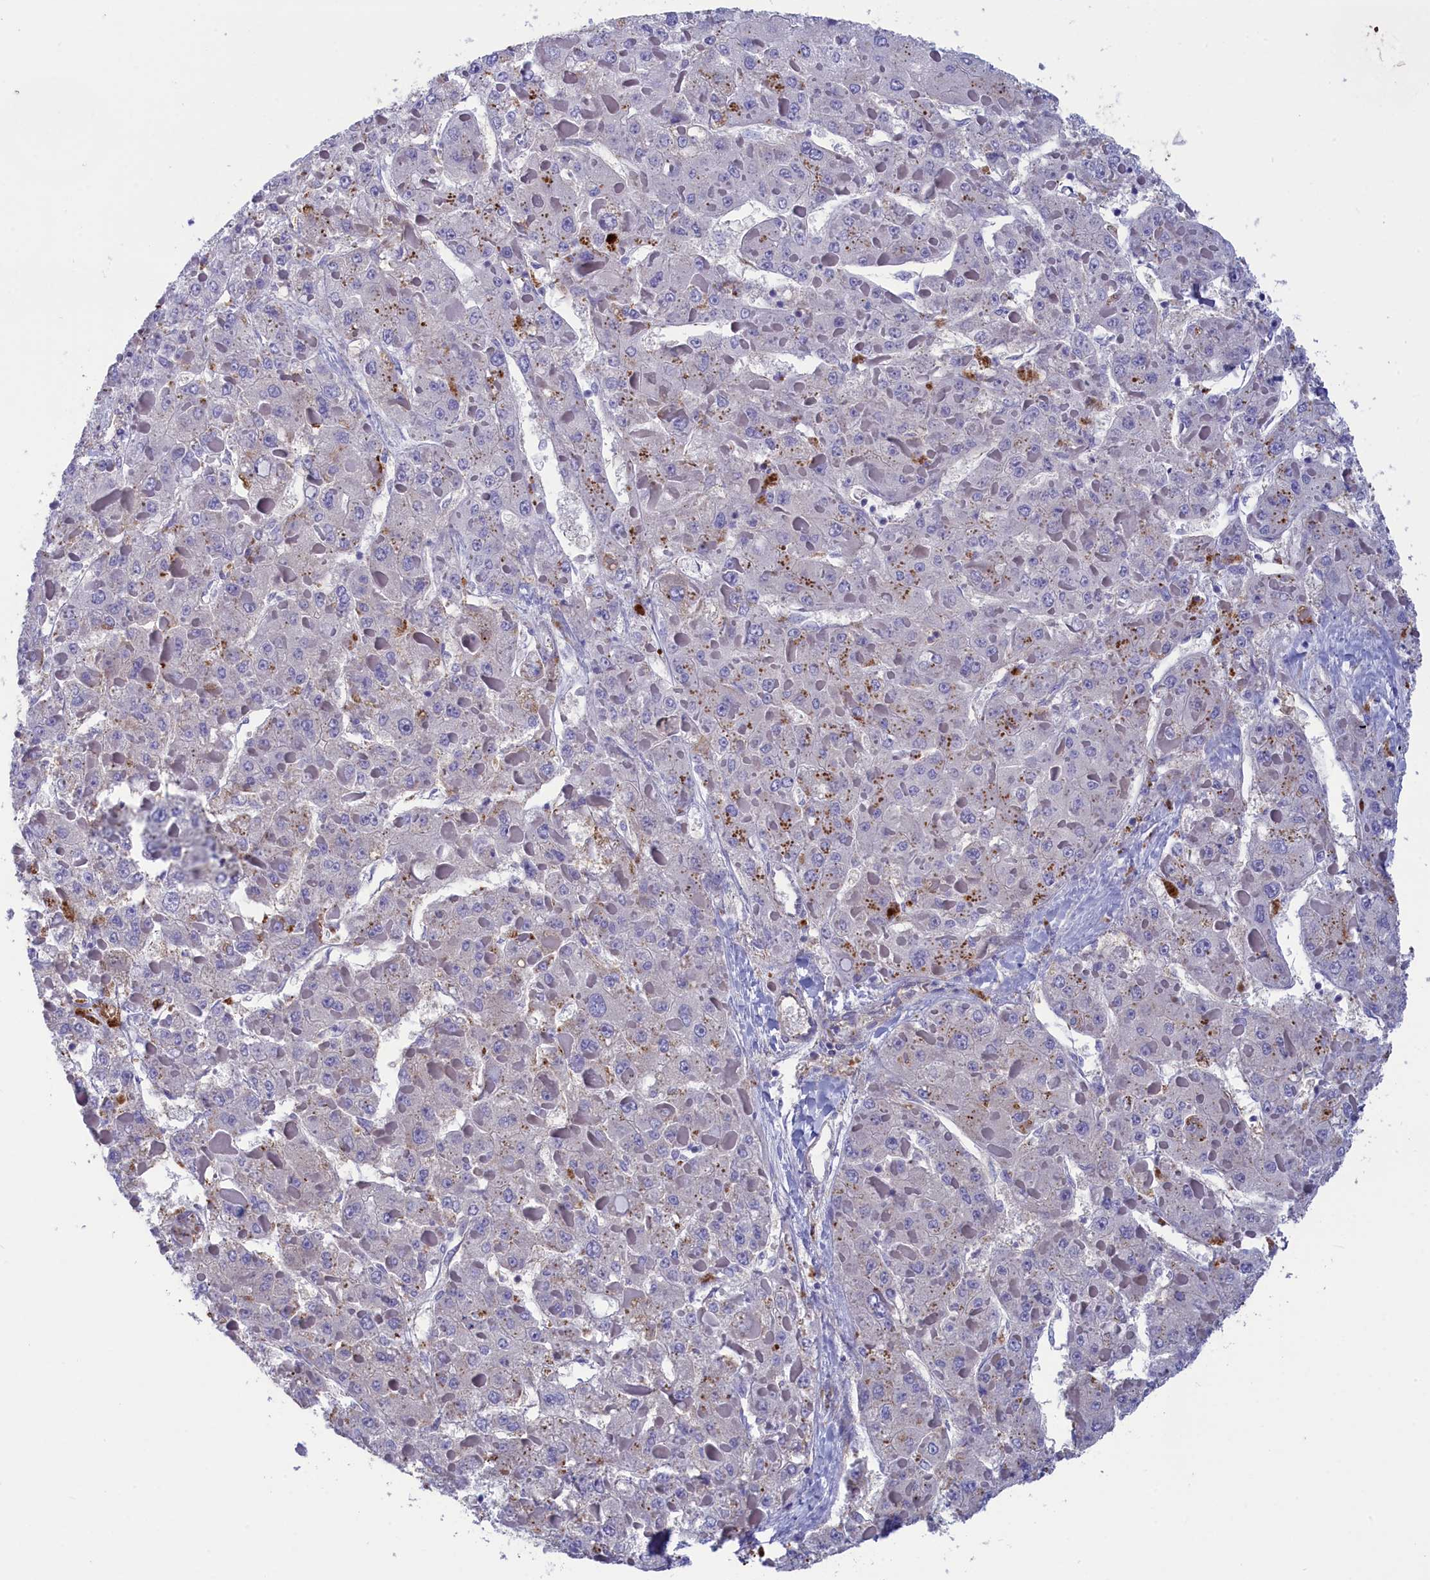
{"staining": {"intensity": "negative", "quantity": "none", "location": "none"}, "tissue": "liver cancer", "cell_type": "Tumor cells", "image_type": "cancer", "snomed": [{"axis": "morphology", "description": "Carcinoma, Hepatocellular, NOS"}, {"axis": "topography", "description": "Liver"}], "caption": "A high-resolution histopathology image shows IHC staining of hepatocellular carcinoma (liver), which reveals no significant positivity in tumor cells.", "gene": "WDR6", "patient": {"sex": "female", "age": 73}}